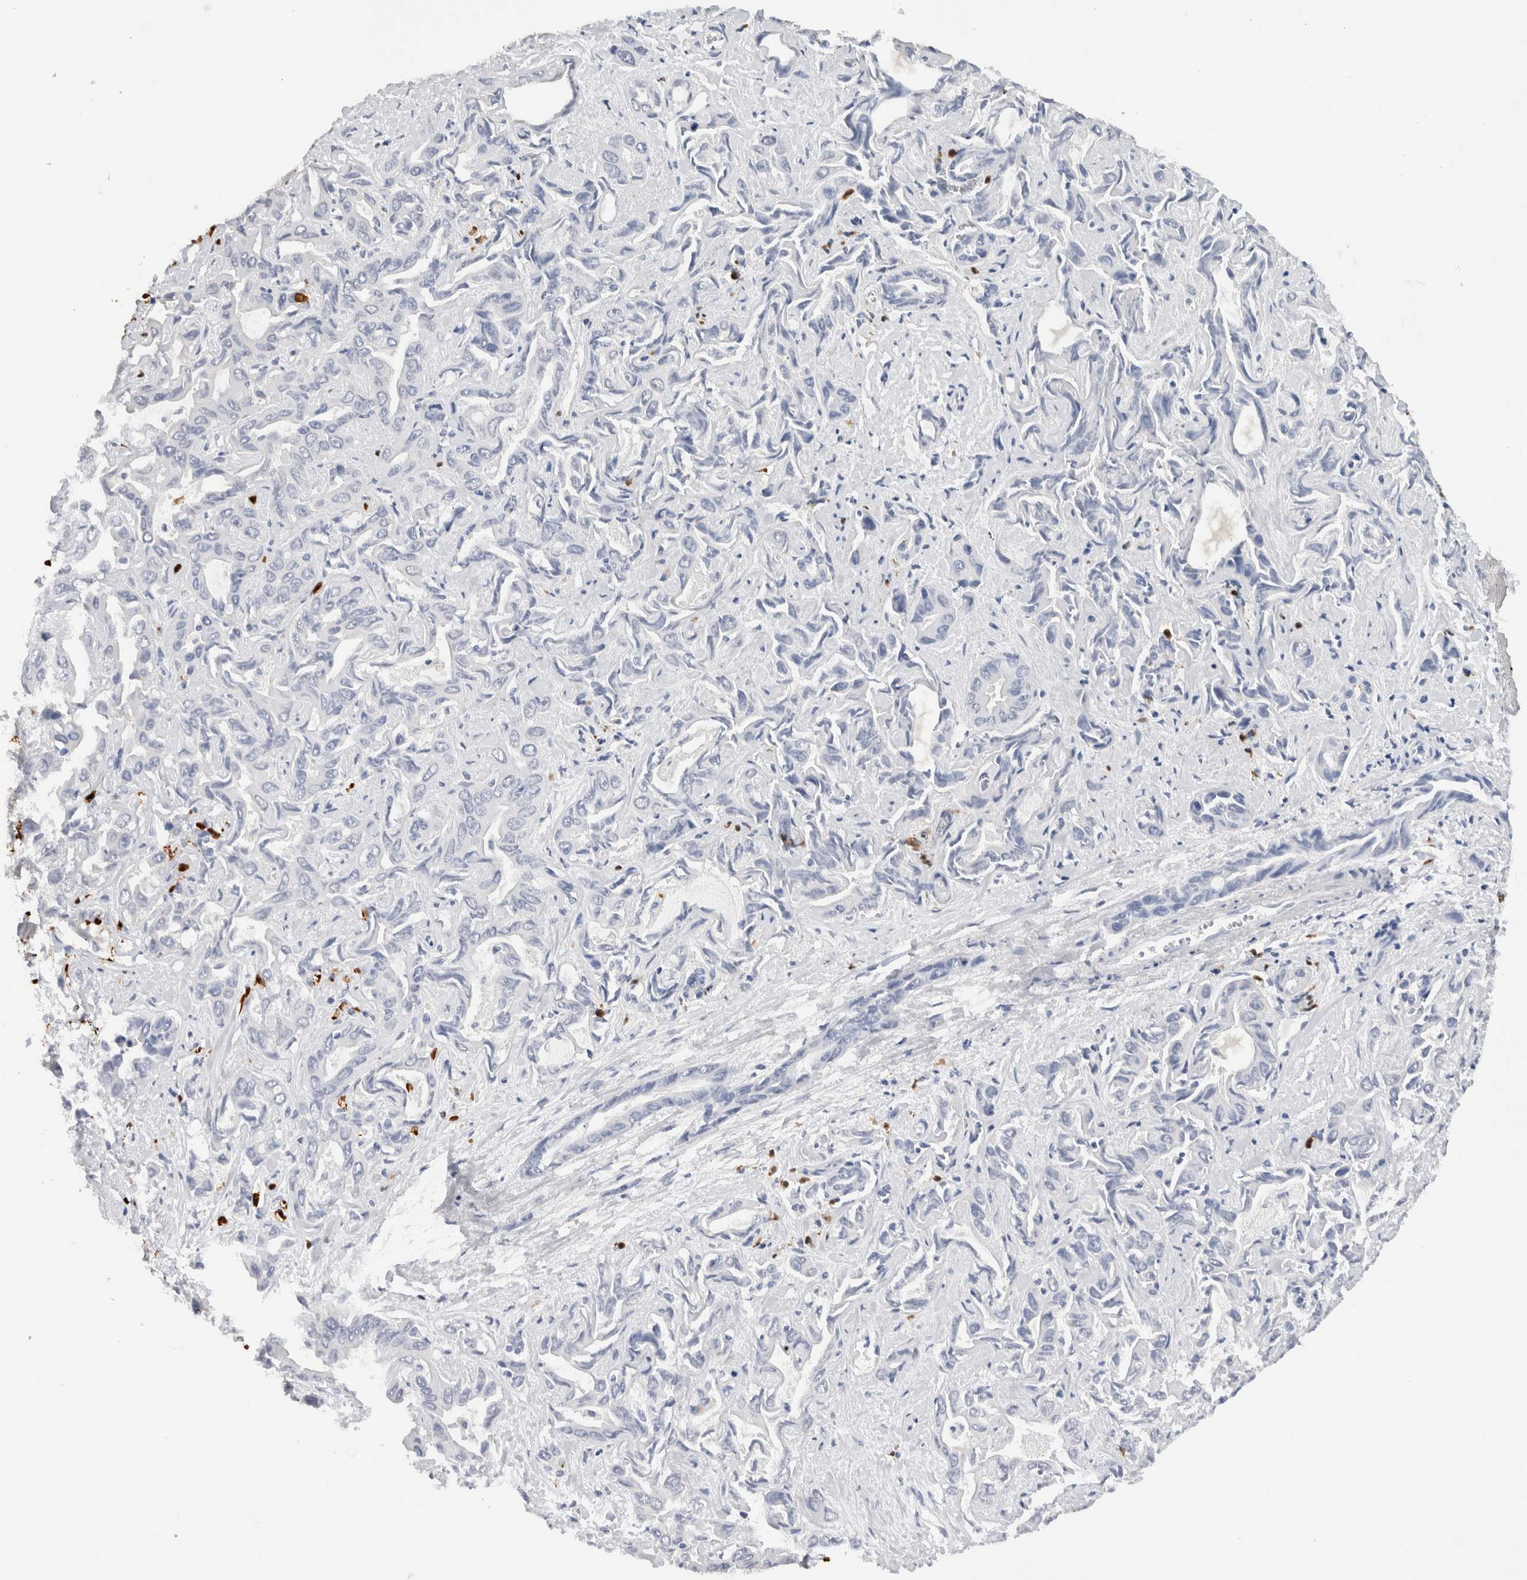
{"staining": {"intensity": "negative", "quantity": "none", "location": "none"}, "tissue": "liver cancer", "cell_type": "Tumor cells", "image_type": "cancer", "snomed": [{"axis": "morphology", "description": "Cholangiocarcinoma"}, {"axis": "topography", "description": "Liver"}], "caption": "There is no significant staining in tumor cells of cholangiocarcinoma (liver). The staining was performed using DAB (3,3'-diaminobenzidine) to visualize the protein expression in brown, while the nuclei were stained in blue with hematoxylin (Magnification: 20x).", "gene": "S100A8", "patient": {"sex": "female", "age": 52}}